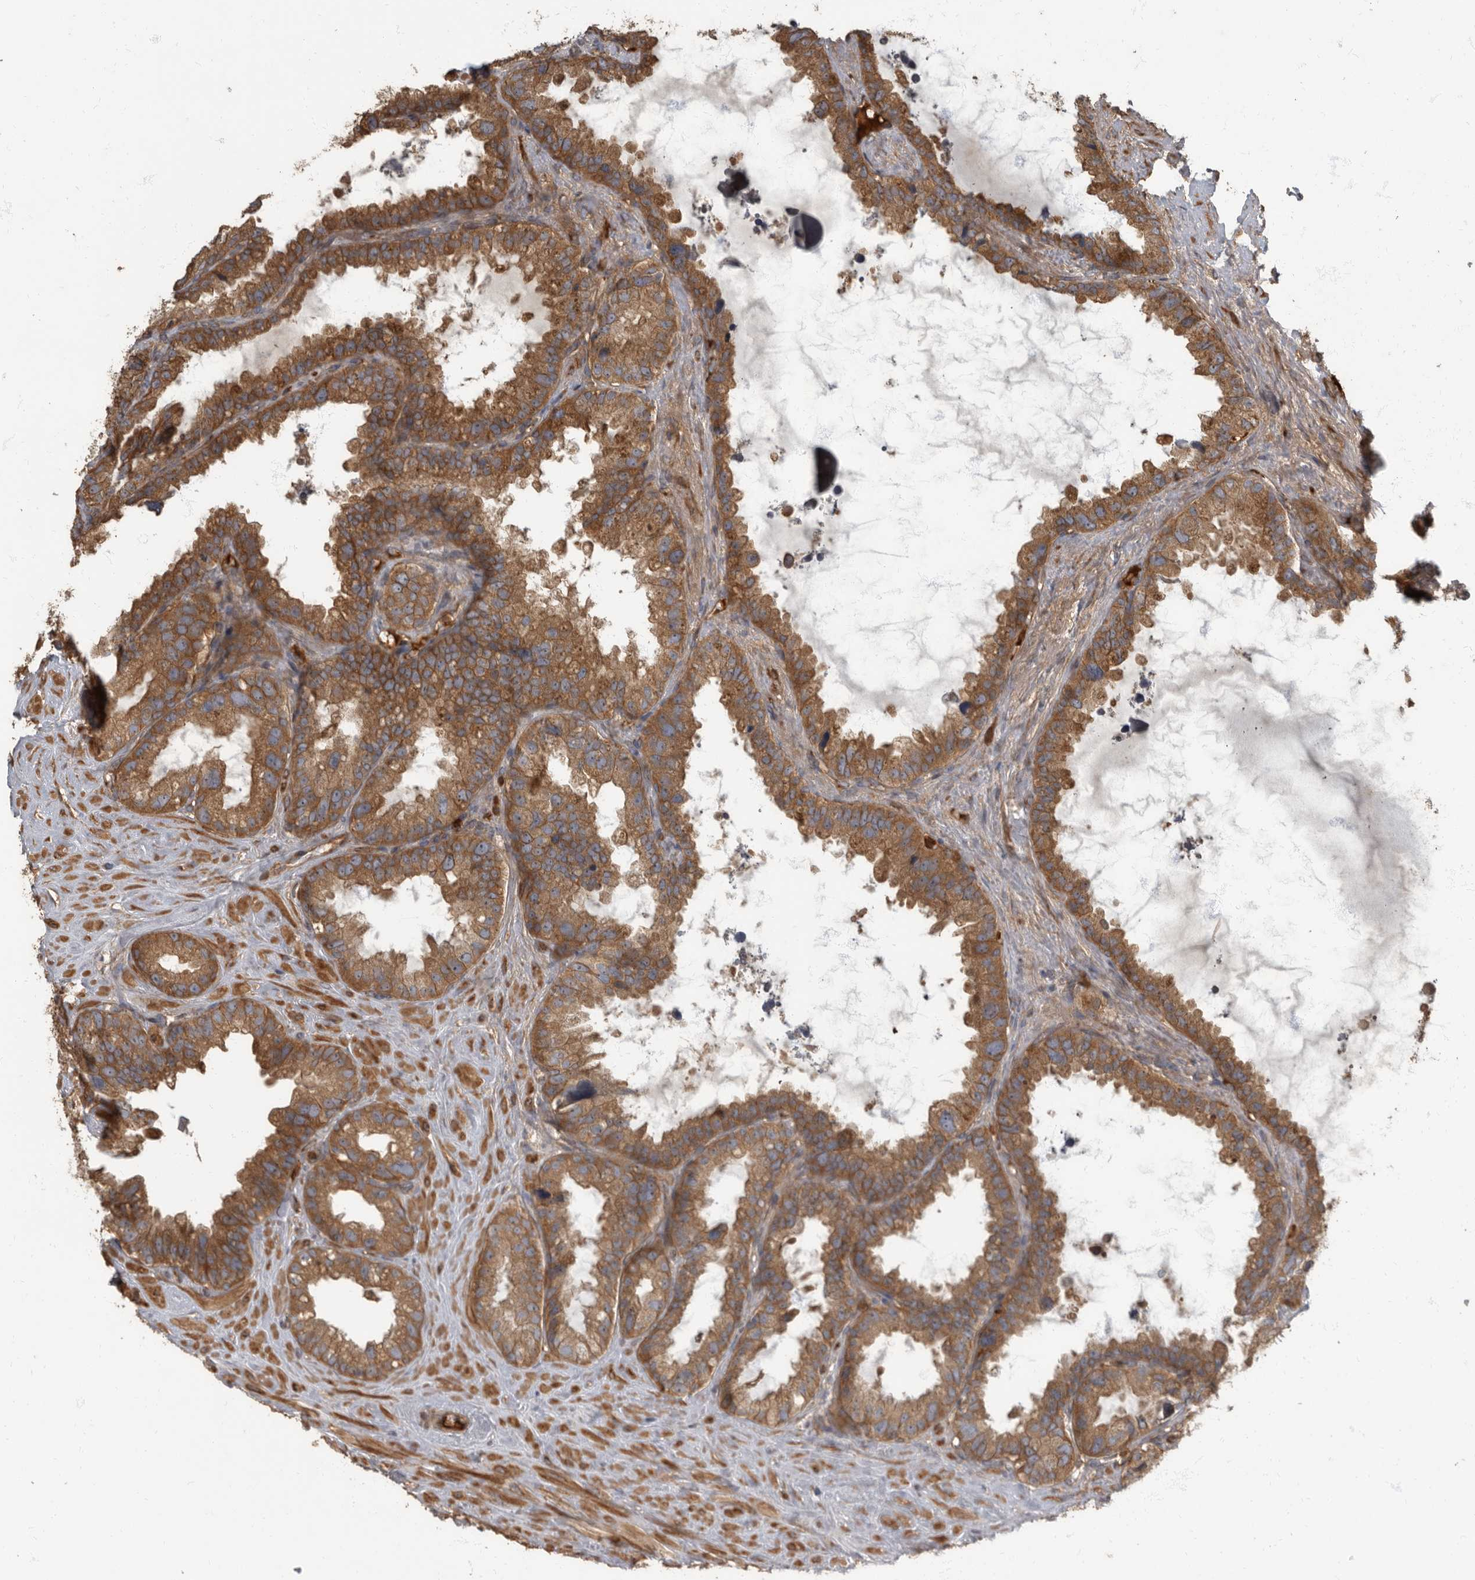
{"staining": {"intensity": "strong", "quantity": "25%-75%", "location": "cytoplasmic/membranous"}, "tissue": "seminal vesicle", "cell_type": "Glandular cells", "image_type": "normal", "snomed": [{"axis": "morphology", "description": "Normal tissue, NOS"}, {"axis": "topography", "description": "Seminal veicle"}], "caption": "The immunohistochemical stain highlights strong cytoplasmic/membranous expression in glandular cells of unremarkable seminal vesicle.", "gene": "DAAM1", "patient": {"sex": "male", "age": 80}}